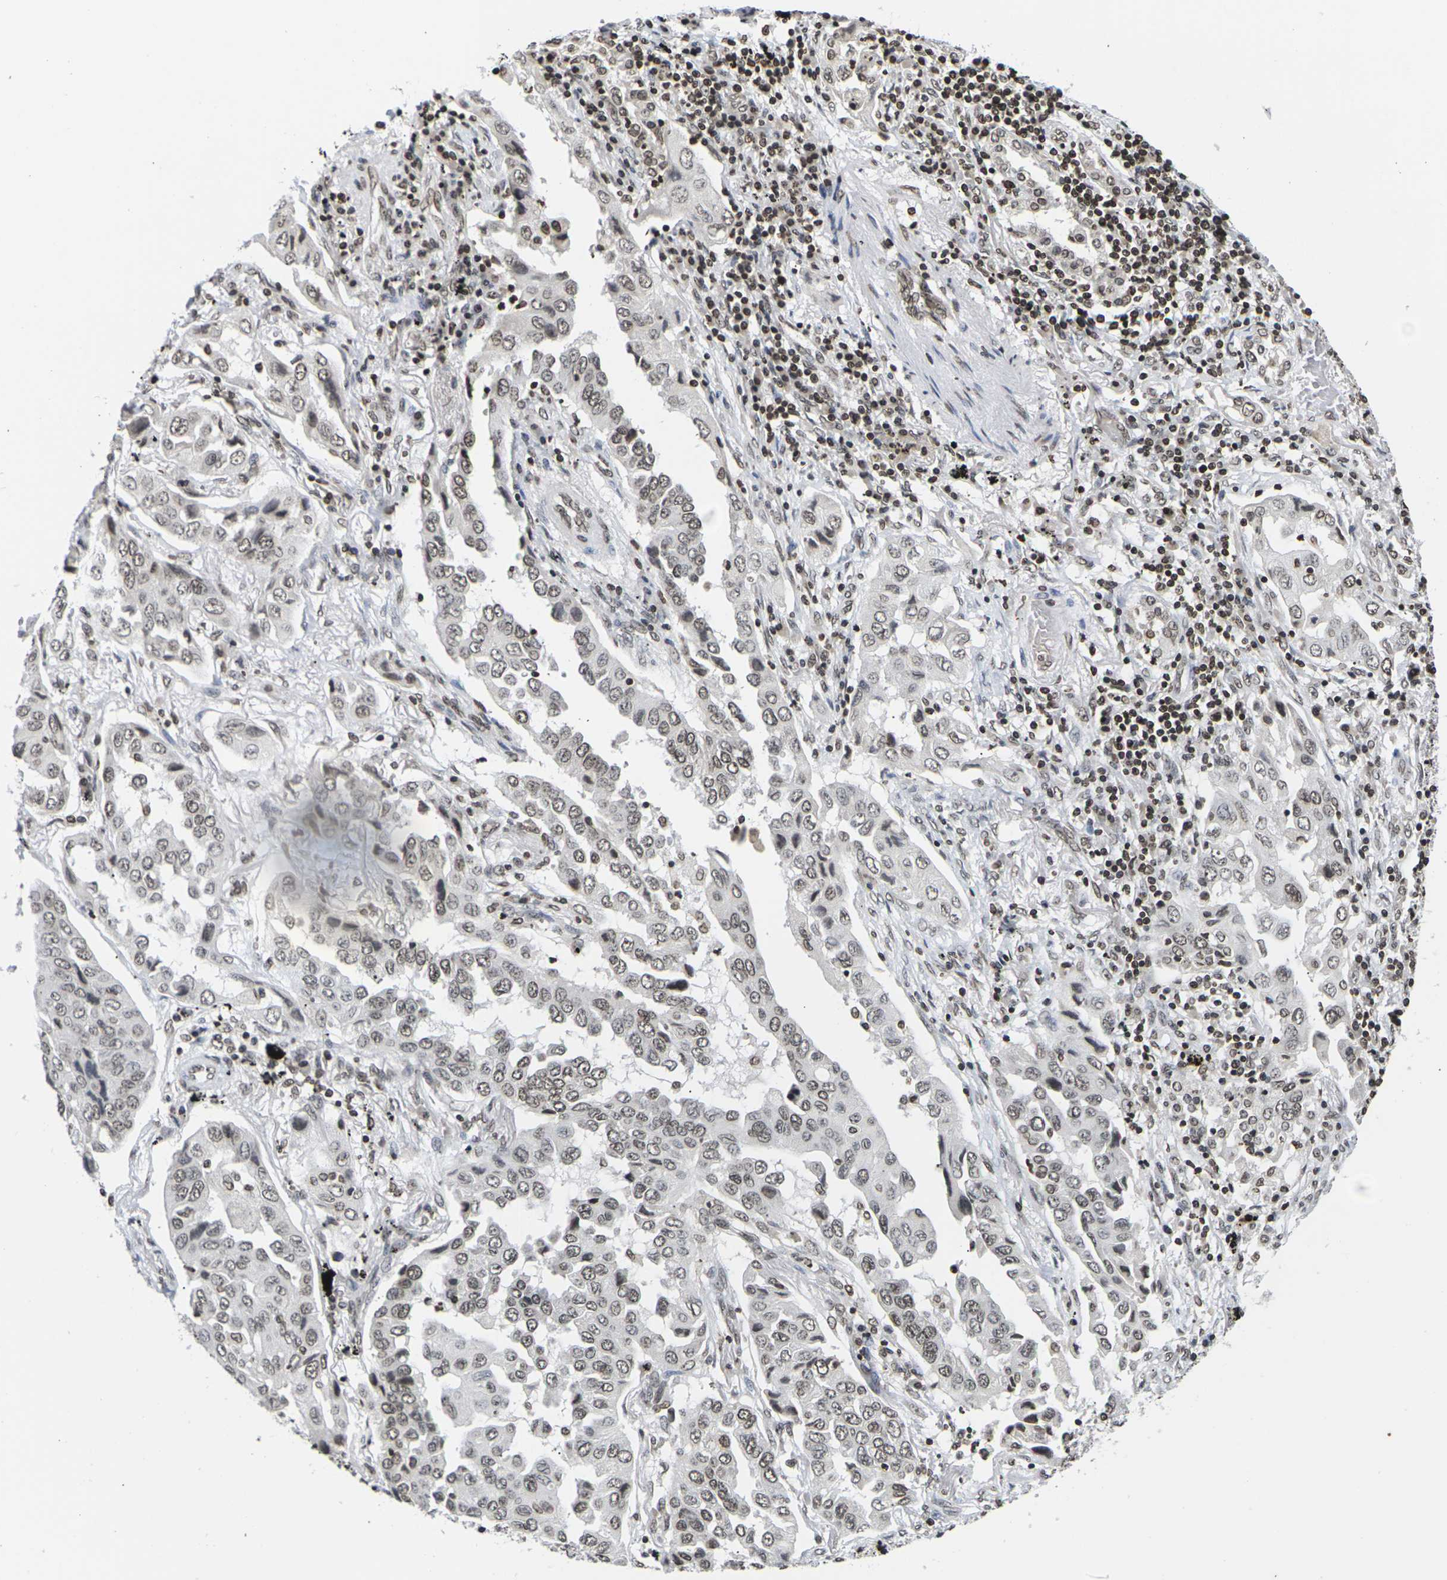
{"staining": {"intensity": "moderate", "quantity": ">75%", "location": "nuclear"}, "tissue": "lung cancer", "cell_type": "Tumor cells", "image_type": "cancer", "snomed": [{"axis": "morphology", "description": "Adenocarcinoma, NOS"}, {"axis": "topography", "description": "Lung"}], "caption": "Lung cancer was stained to show a protein in brown. There is medium levels of moderate nuclear positivity in approximately >75% of tumor cells.", "gene": "ETV5", "patient": {"sex": "female", "age": 65}}